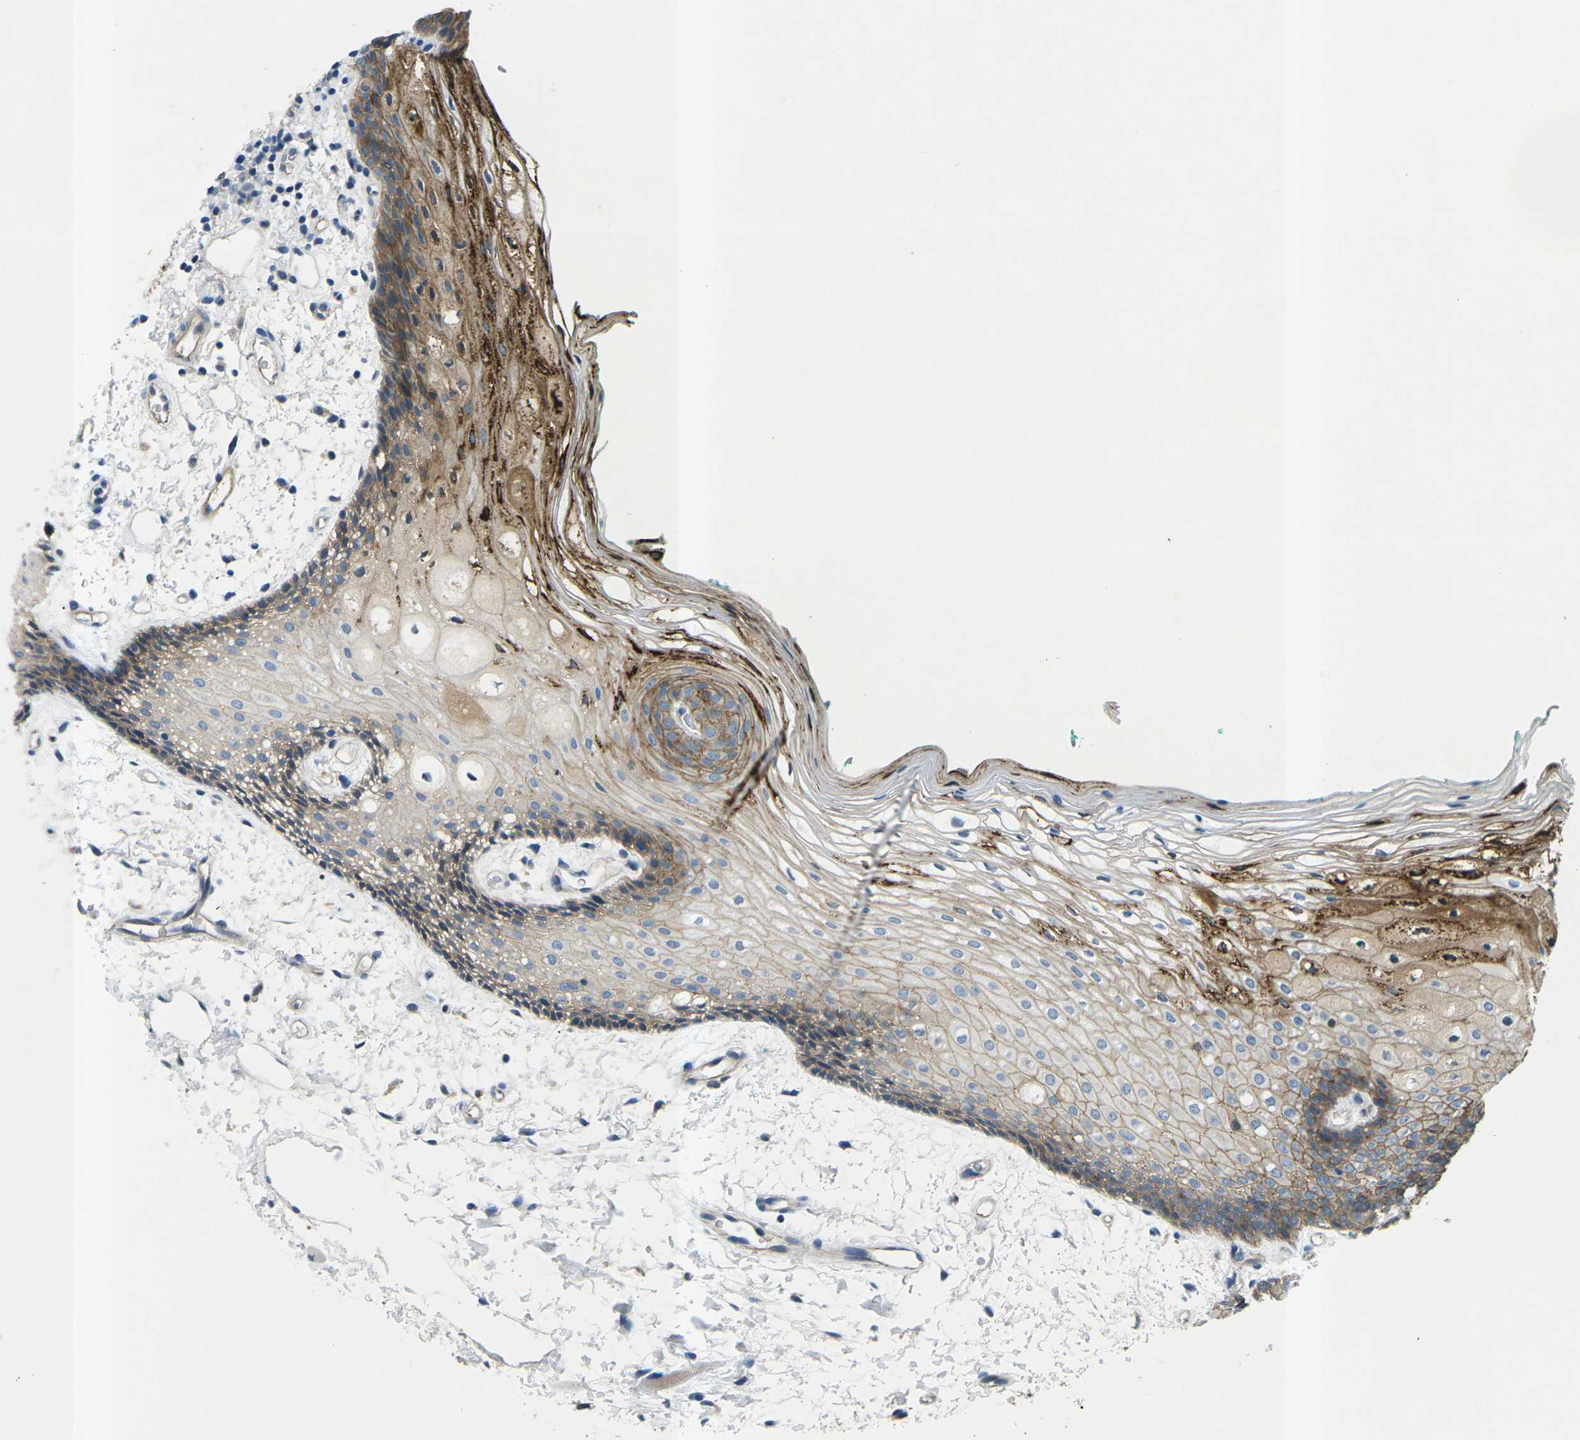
{"staining": {"intensity": "moderate", "quantity": ">75%", "location": "cytoplasmic/membranous"}, "tissue": "oral mucosa", "cell_type": "Squamous epithelial cells", "image_type": "normal", "snomed": [{"axis": "morphology", "description": "Normal tissue, NOS"}, {"axis": "topography", "description": "Skeletal muscle"}, {"axis": "topography", "description": "Oral tissue"}, {"axis": "topography", "description": "Peripheral nerve tissue"}], "caption": "The micrograph exhibits a brown stain indicating the presence of a protein in the cytoplasmic/membranous of squamous epithelial cells in oral mucosa. (DAB IHC, brown staining for protein, blue staining for nuclei).", "gene": "CTNND1", "patient": {"sex": "female", "age": 84}}